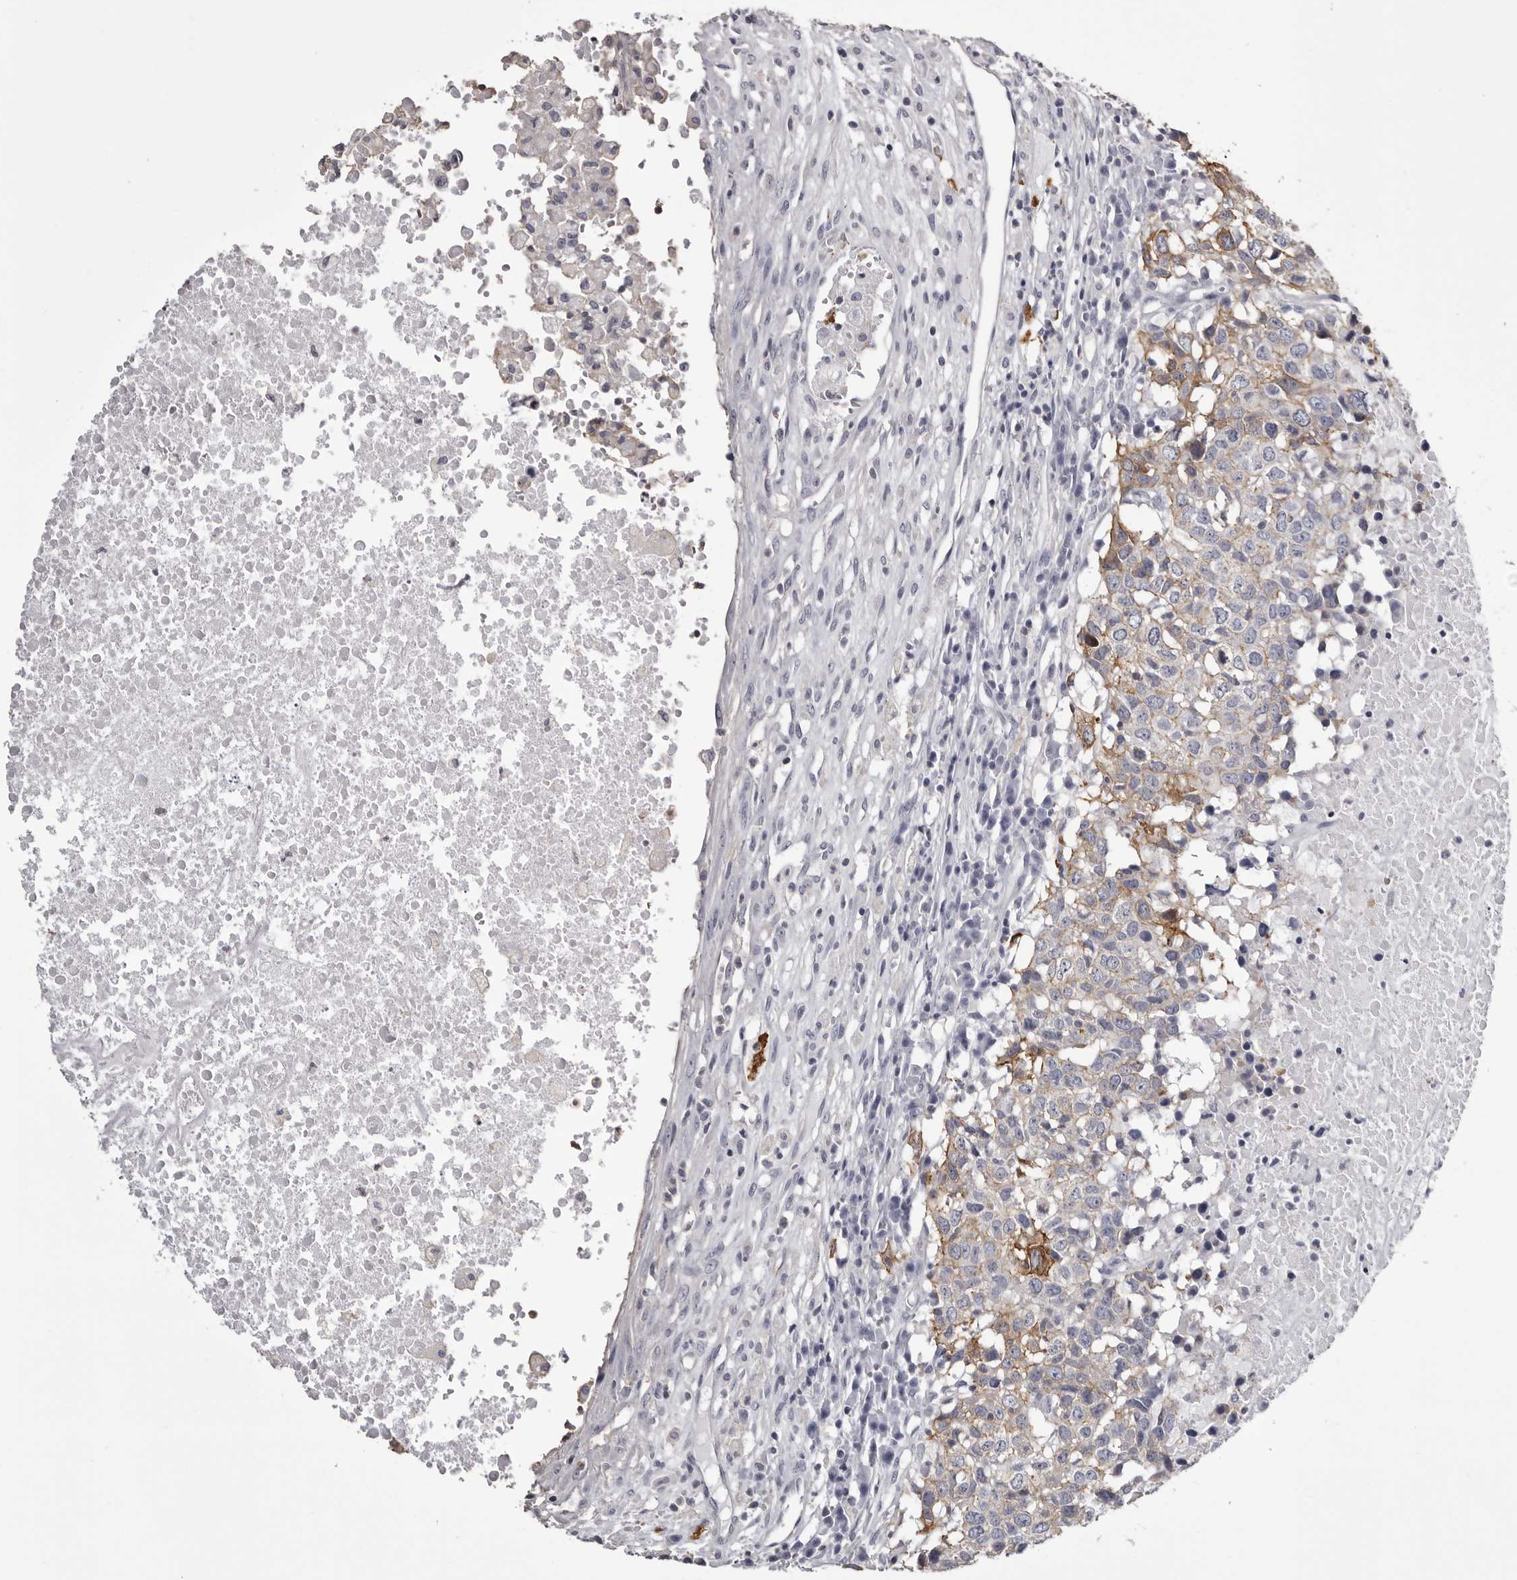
{"staining": {"intensity": "moderate", "quantity": "<25%", "location": "cytoplasmic/membranous"}, "tissue": "head and neck cancer", "cell_type": "Tumor cells", "image_type": "cancer", "snomed": [{"axis": "morphology", "description": "Squamous cell carcinoma, NOS"}, {"axis": "topography", "description": "Head-Neck"}], "caption": "Immunohistochemical staining of squamous cell carcinoma (head and neck) displays moderate cytoplasmic/membranous protein positivity in approximately <25% of tumor cells.", "gene": "LAD1", "patient": {"sex": "male", "age": 66}}